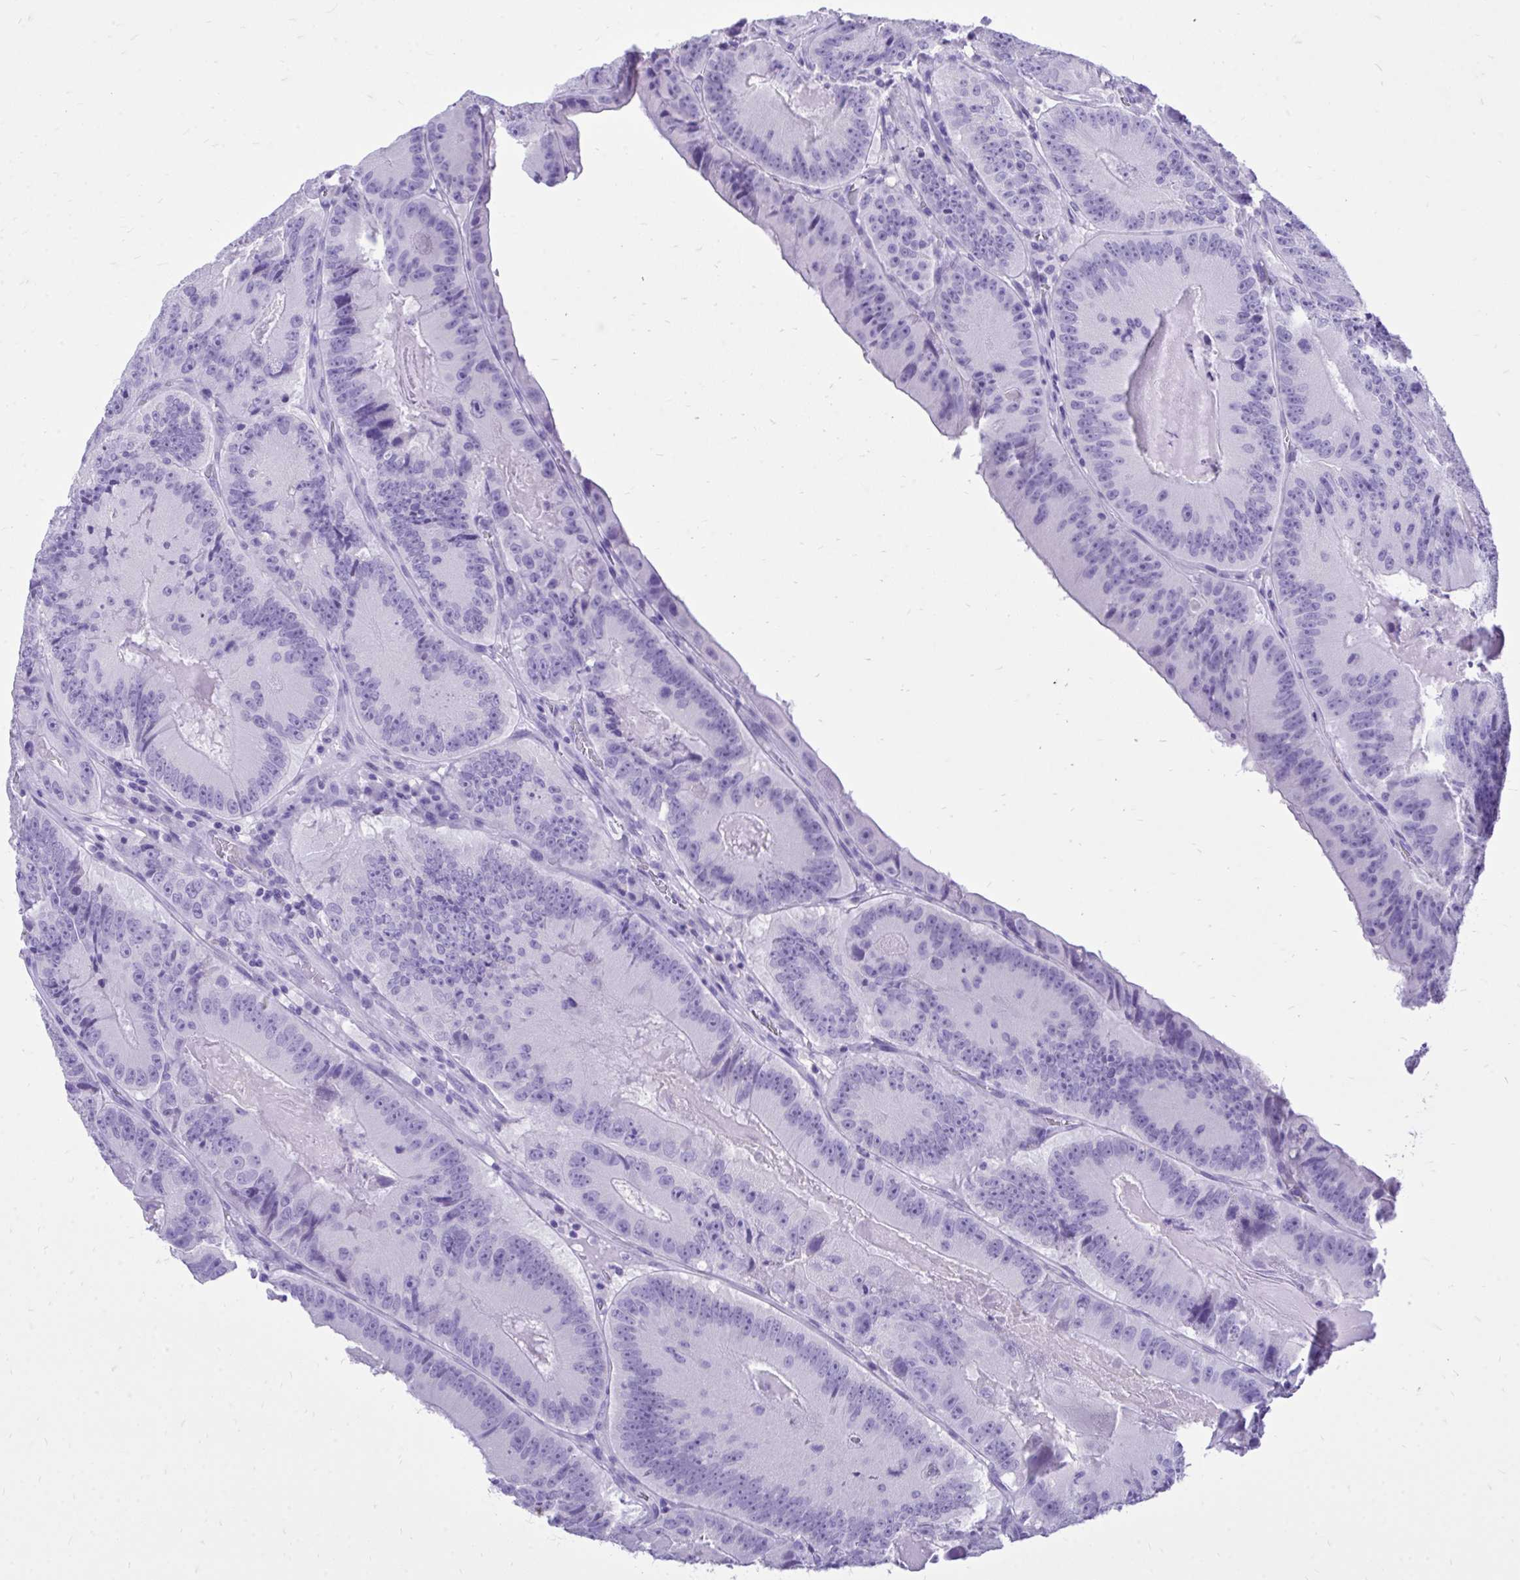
{"staining": {"intensity": "negative", "quantity": "none", "location": "none"}, "tissue": "colorectal cancer", "cell_type": "Tumor cells", "image_type": "cancer", "snomed": [{"axis": "morphology", "description": "Adenocarcinoma, NOS"}, {"axis": "topography", "description": "Colon"}], "caption": "Immunohistochemical staining of colorectal cancer (adenocarcinoma) exhibits no significant staining in tumor cells. Brightfield microscopy of IHC stained with DAB (brown) and hematoxylin (blue), captured at high magnification.", "gene": "MON1A", "patient": {"sex": "female", "age": 86}}